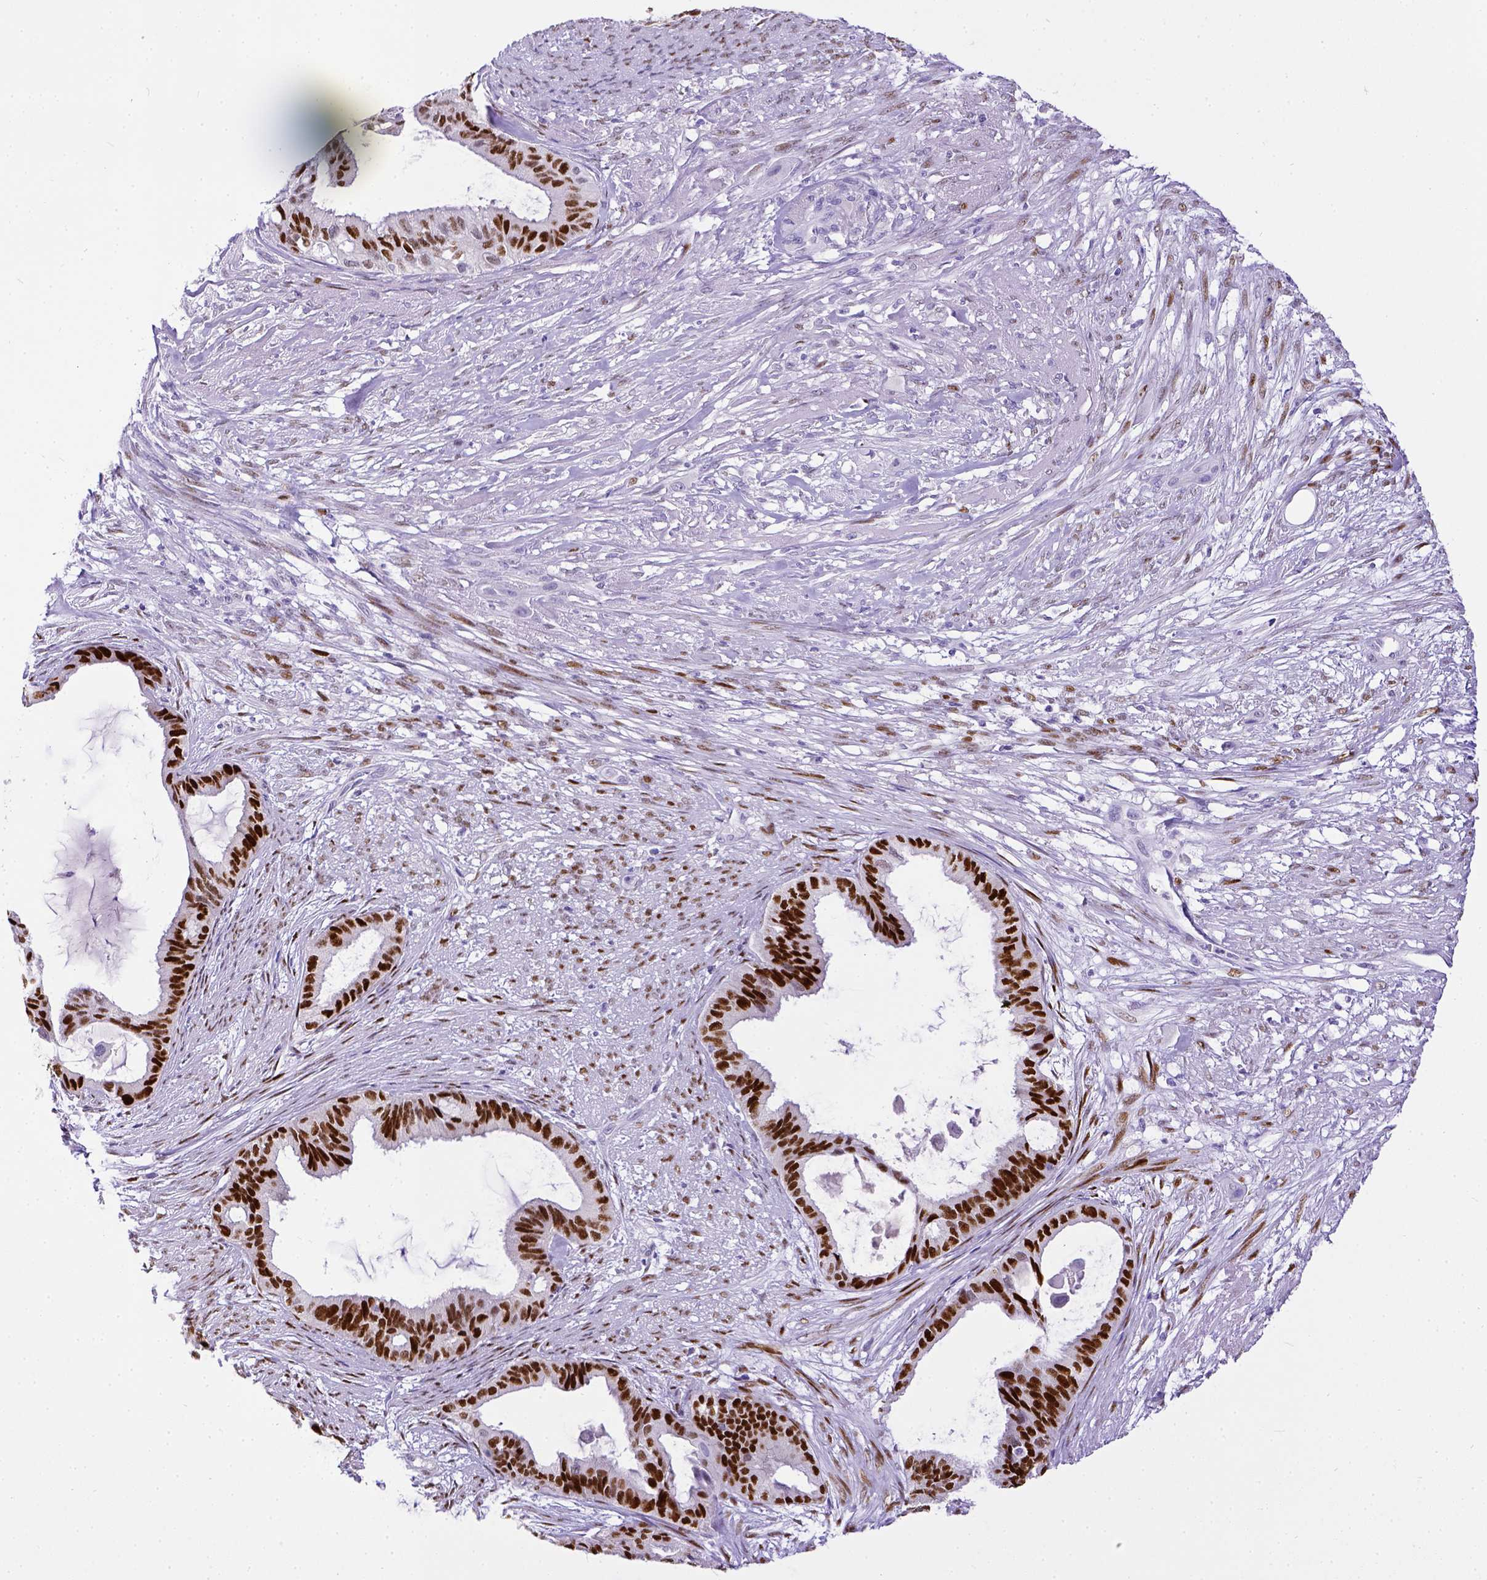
{"staining": {"intensity": "strong", "quantity": ">75%", "location": "nuclear"}, "tissue": "endometrial cancer", "cell_type": "Tumor cells", "image_type": "cancer", "snomed": [{"axis": "morphology", "description": "Adenocarcinoma, NOS"}, {"axis": "topography", "description": "Endometrium"}], "caption": "IHC image of neoplastic tissue: human endometrial cancer (adenocarcinoma) stained using immunohistochemistry demonstrates high levels of strong protein expression localized specifically in the nuclear of tumor cells, appearing as a nuclear brown color.", "gene": "ESR1", "patient": {"sex": "female", "age": 86}}